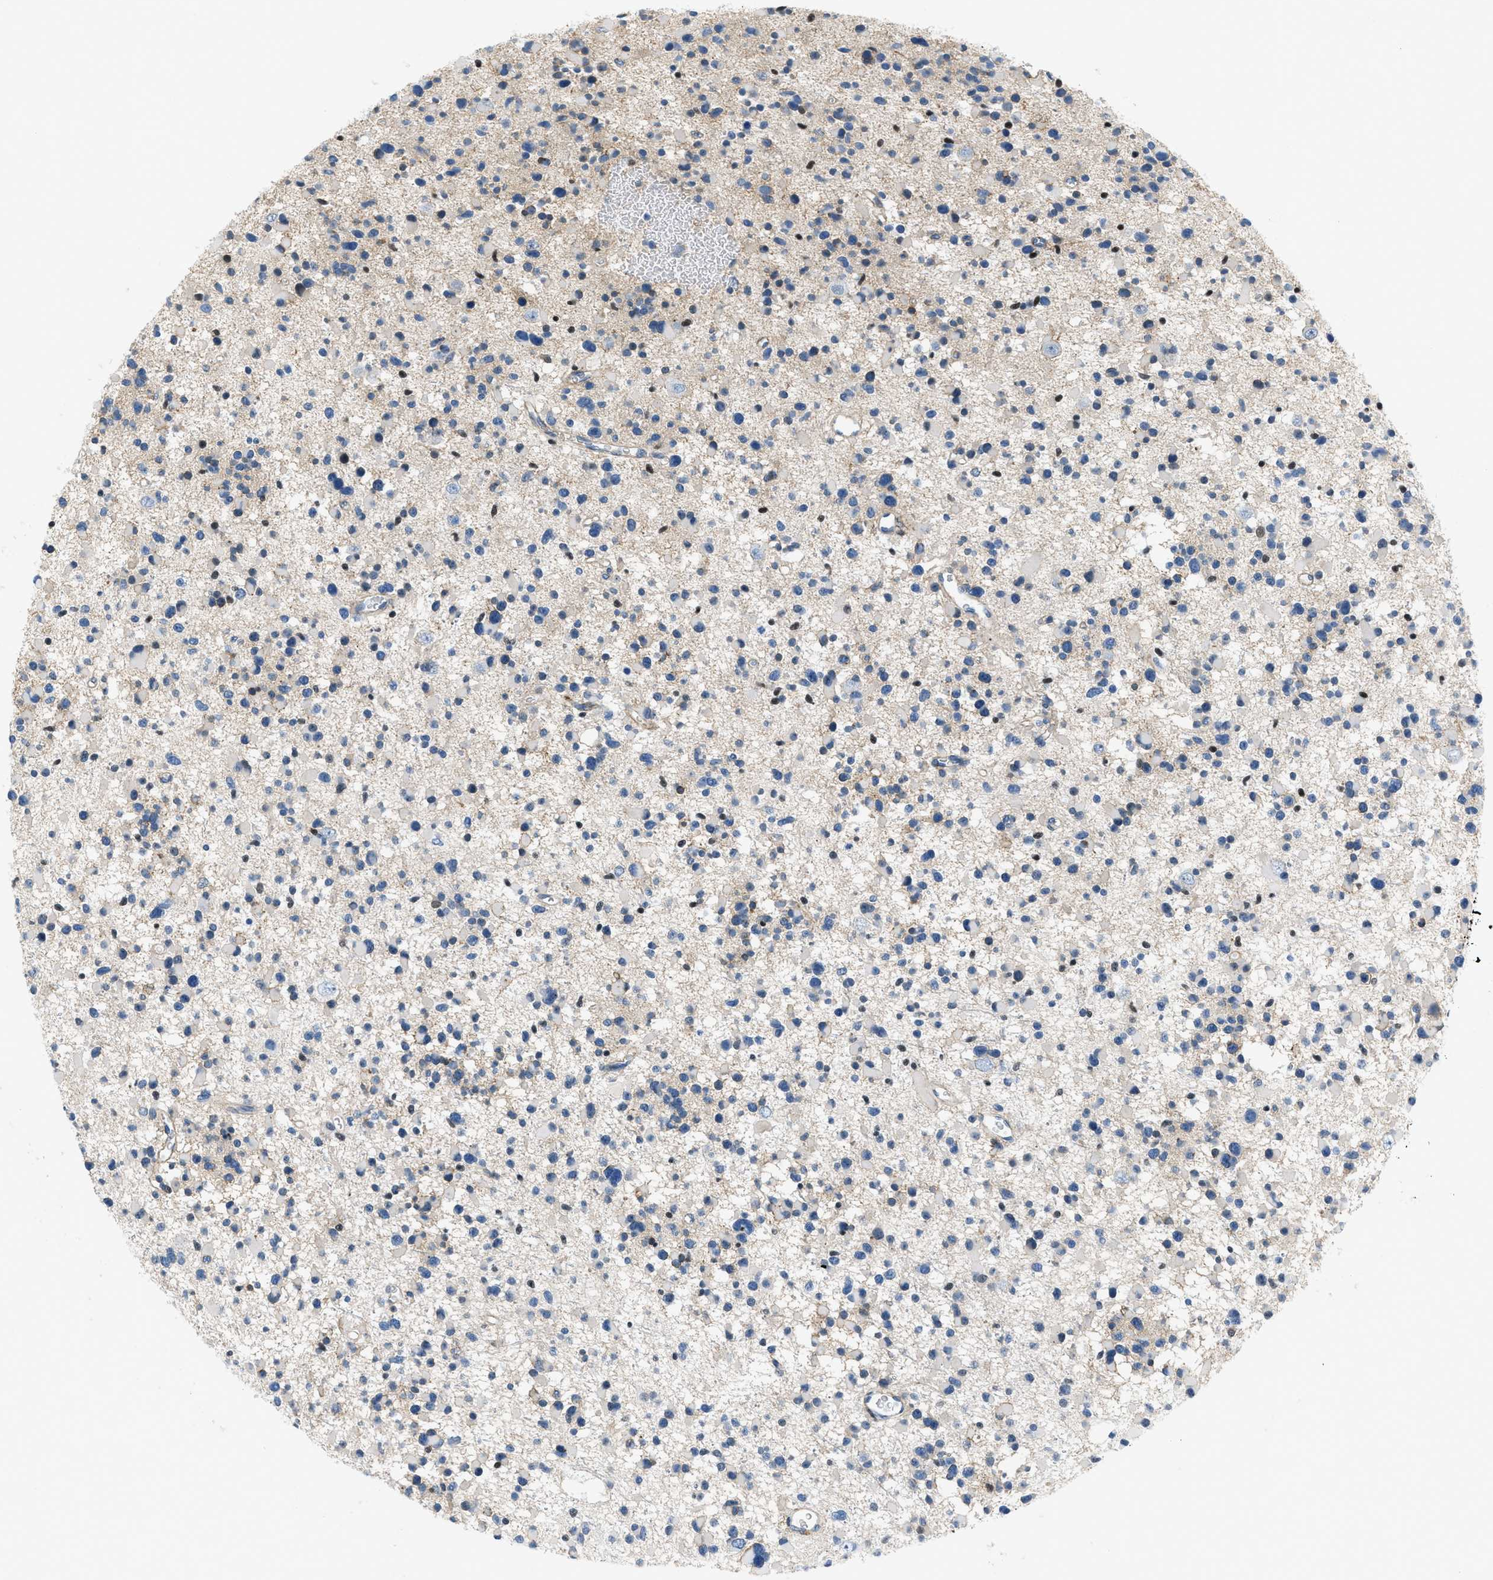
{"staining": {"intensity": "negative", "quantity": "none", "location": "none"}, "tissue": "glioma", "cell_type": "Tumor cells", "image_type": "cancer", "snomed": [{"axis": "morphology", "description": "Glioma, malignant, Low grade"}, {"axis": "topography", "description": "Brain"}], "caption": "This histopathology image is of malignant glioma (low-grade) stained with immunohistochemistry (IHC) to label a protein in brown with the nuclei are counter-stained blue. There is no expression in tumor cells. (Stains: DAB (3,3'-diaminobenzidine) immunohistochemistry (IHC) with hematoxylin counter stain, Microscopy: brightfield microscopy at high magnification).", "gene": "FBN1", "patient": {"sex": "female", "age": 22}}